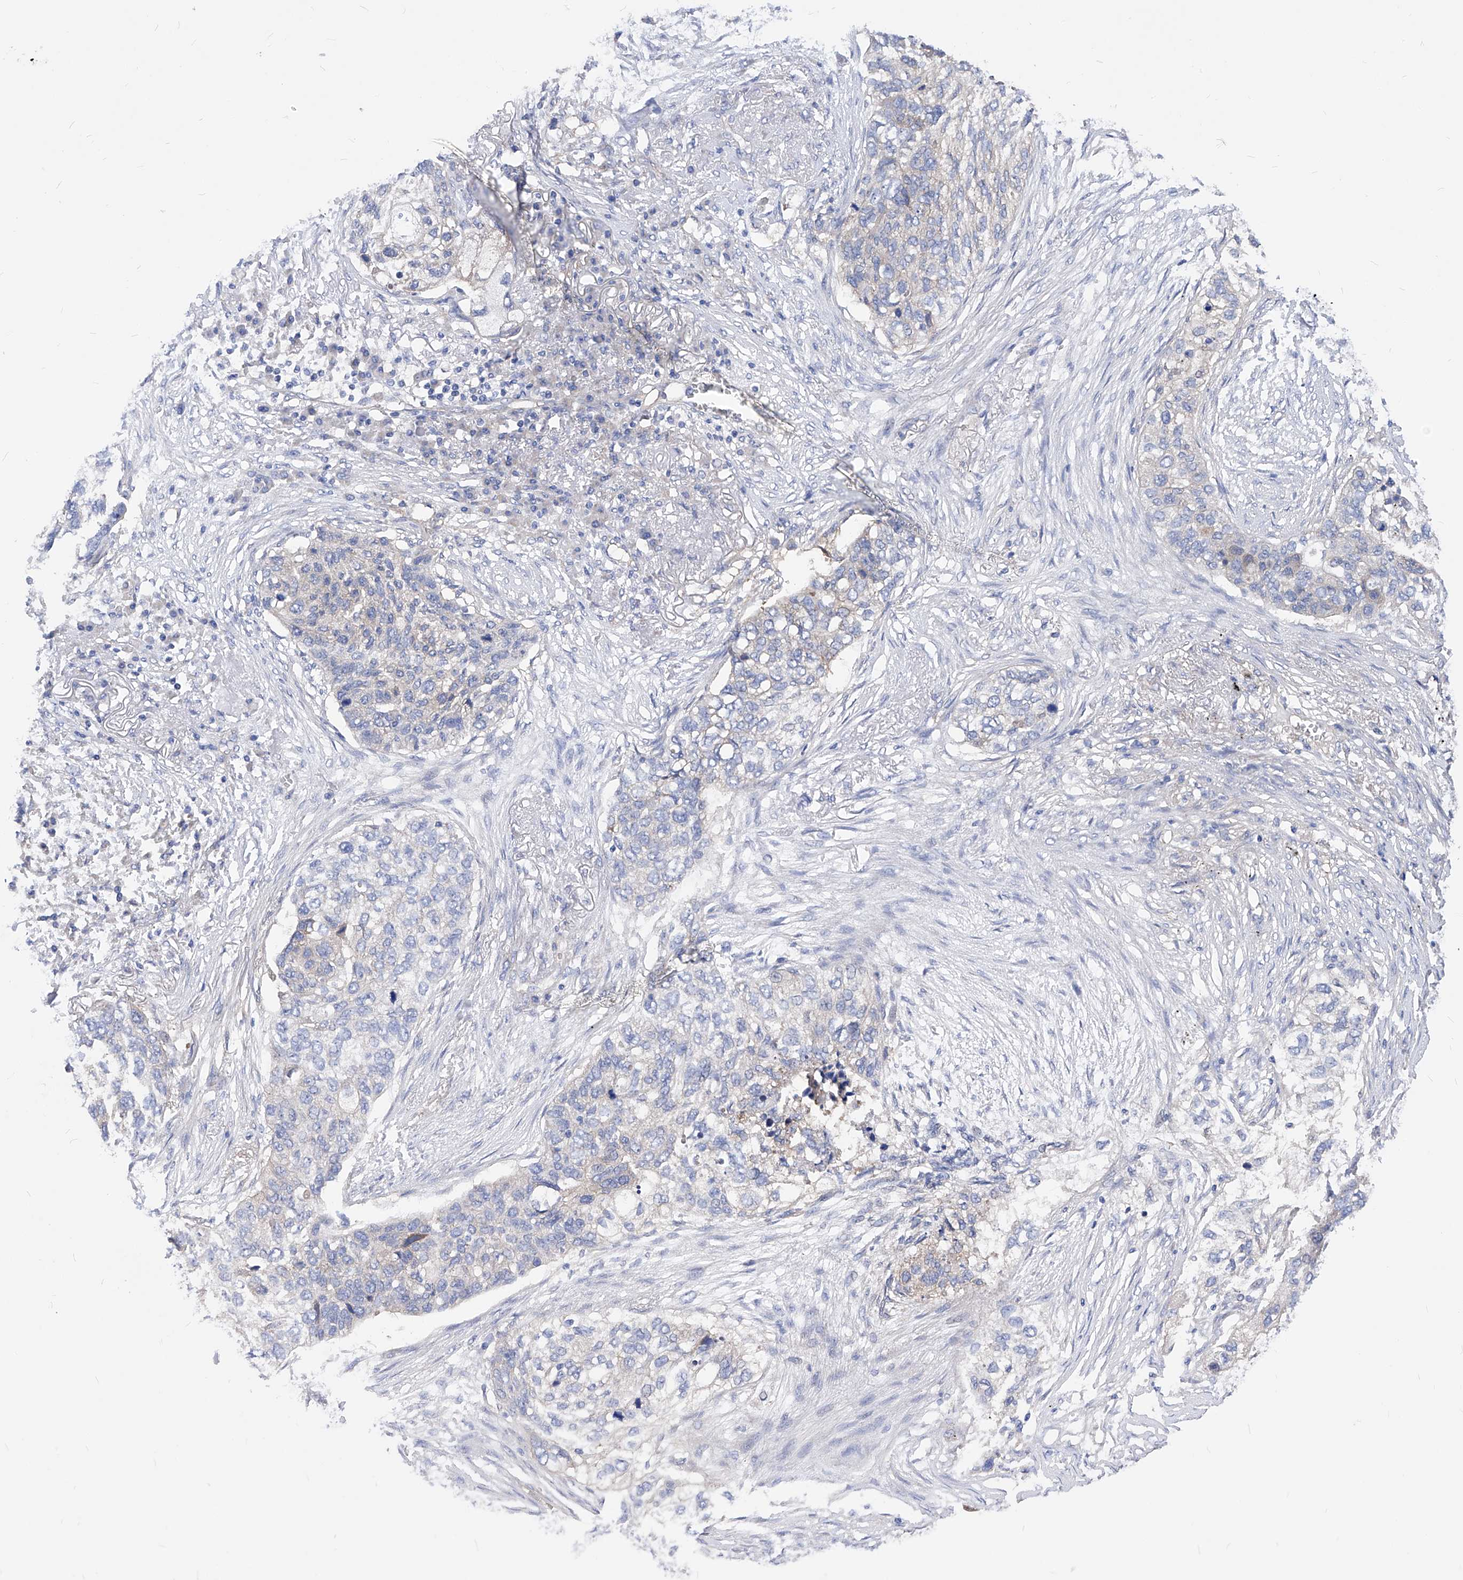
{"staining": {"intensity": "negative", "quantity": "none", "location": "none"}, "tissue": "lung cancer", "cell_type": "Tumor cells", "image_type": "cancer", "snomed": [{"axis": "morphology", "description": "Squamous cell carcinoma, NOS"}, {"axis": "topography", "description": "Lung"}], "caption": "A high-resolution micrograph shows immunohistochemistry staining of lung cancer, which exhibits no significant expression in tumor cells.", "gene": "XPNPEP1", "patient": {"sex": "female", "age": 63}}